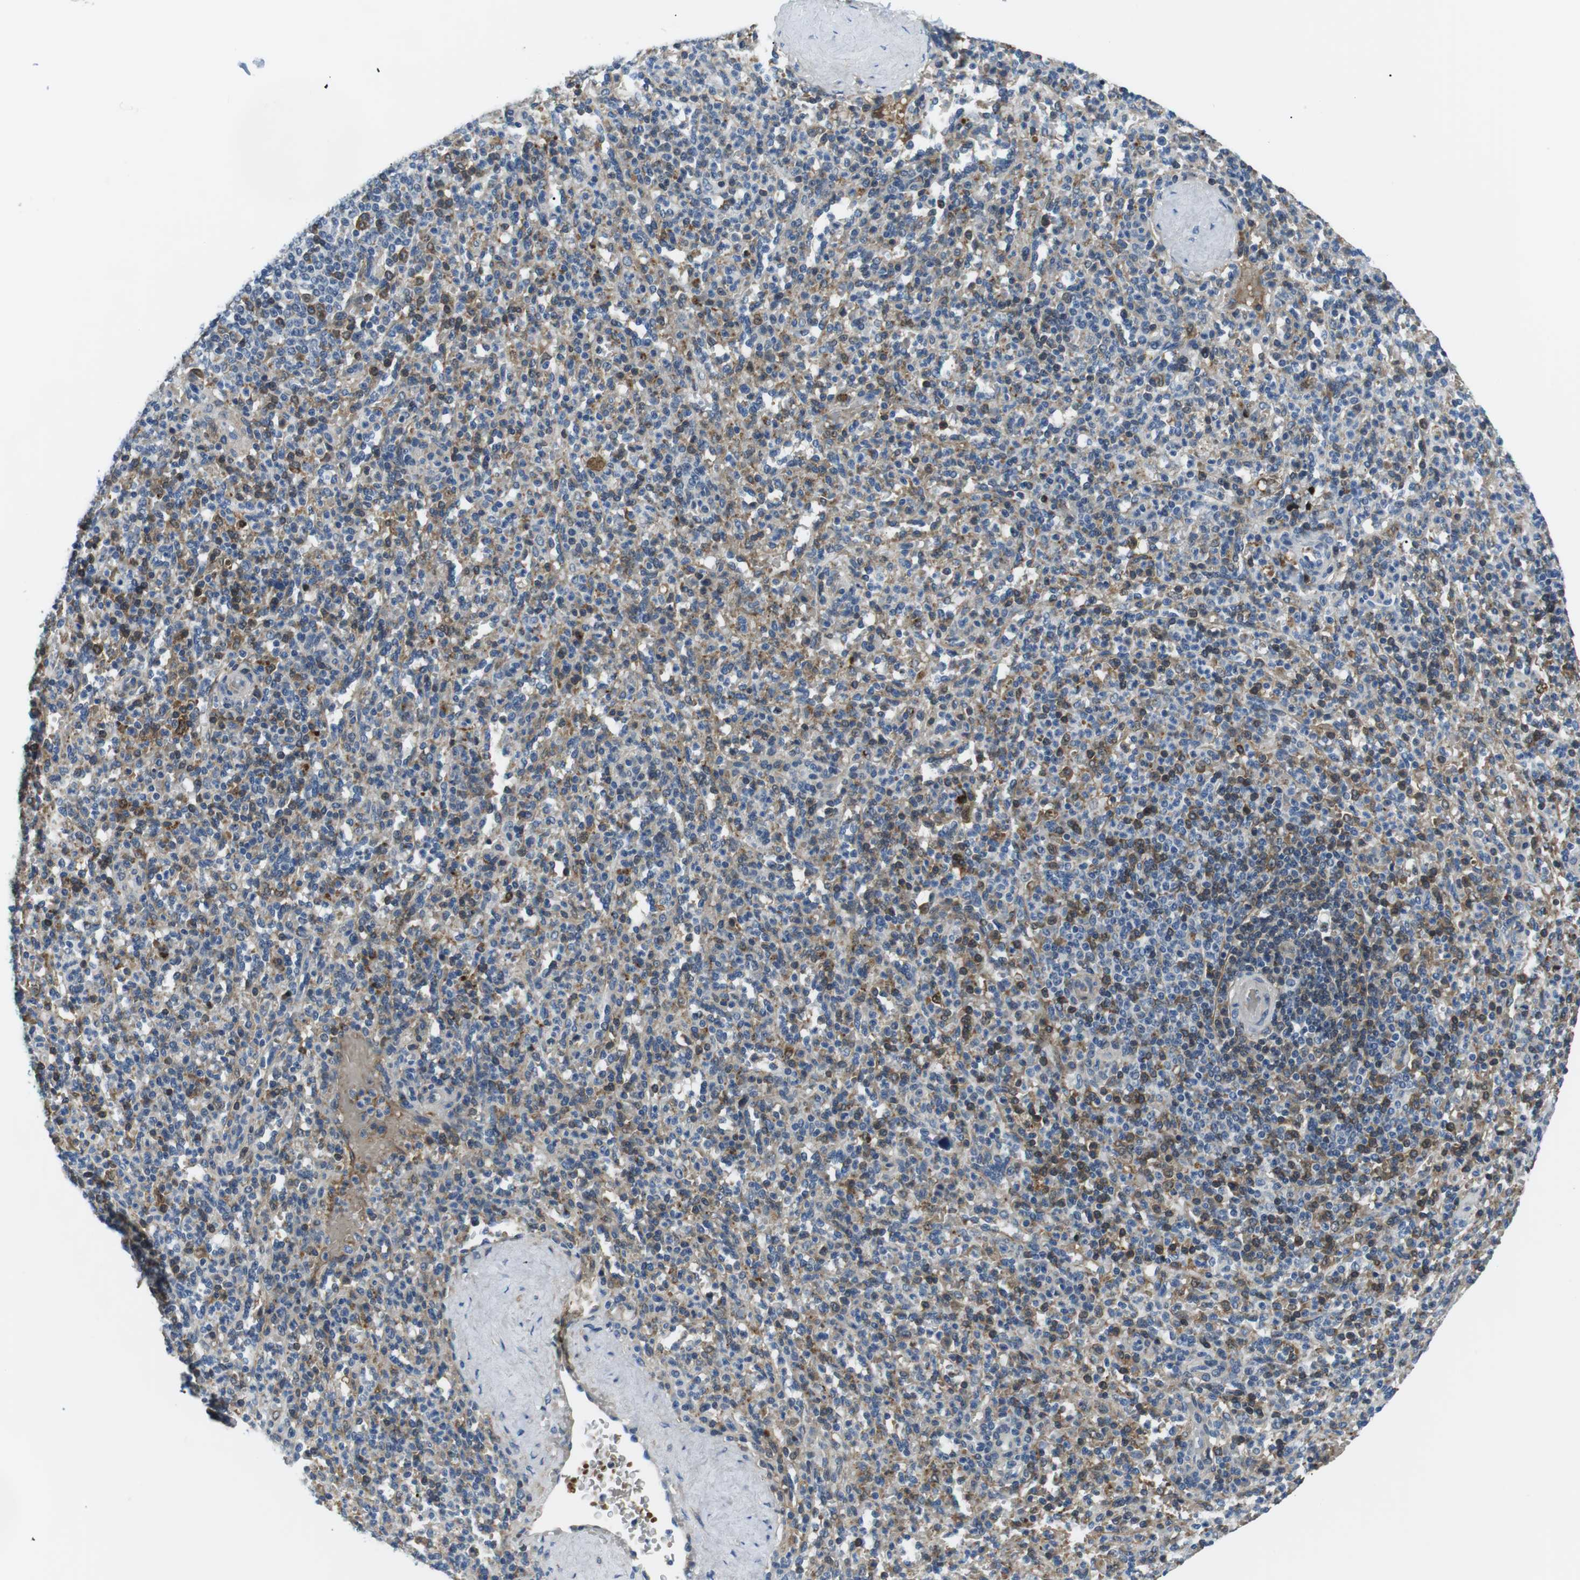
{"staining": {"intensity": "moderate", "quantity": "<25%", "location": "cytoplasmic/membranous"}, "tissue": "spleen", "cell_type": "Cells in red pulp", "image_type": "normal", "snomed": [{"axis": "morphology", "description": "Normal tissue, NOS"}, {"axis": "topography", "description": "Spleen"}], "caption": "This is an image of IHC staining of unremarkable spleen, which shows moderate expression in the cytoplasmic/membranous of cells in red pulp.", "gene": "WSCD1", "patient": {"sex": "male", "age": 36}}